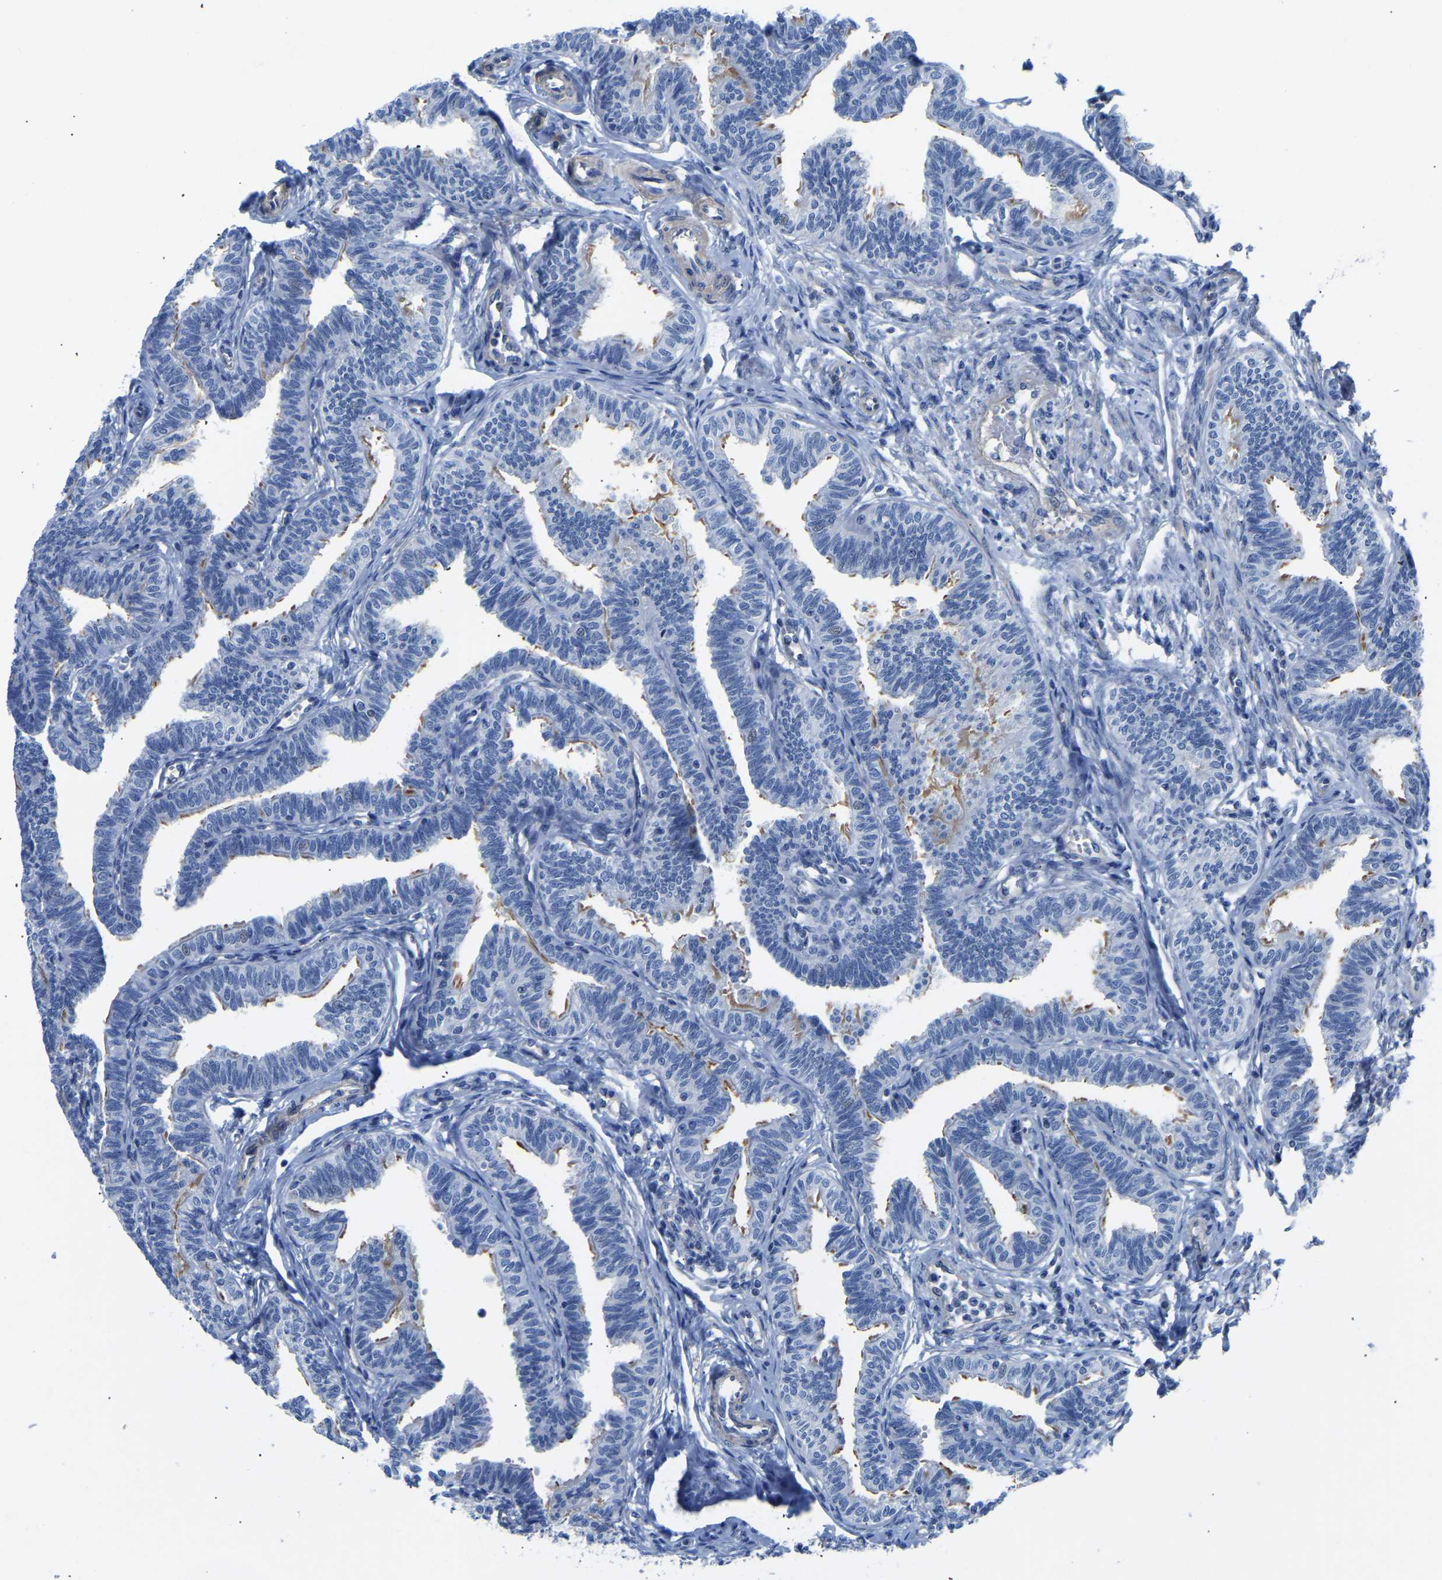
{"staining": {"intensity": "moderate", "quantity": "<25%", "location": "cytoplasmic/membranous"}, "tissue": "fallopian tube", "cell_type": "Glandular cells", "image_type": "normal", "snomed": [{"axis": "morphology", "description": "Normal tissue, NOS"}, {"axis": "topography", "description": "Fallopian tube"}, {"axis": "topography", "description": "Ovary"}], "caption": "A brown stain shows moderate cytoplasmic/membranous staining of a protein in glandular cells of normal fallopian tube.", "gene": "UPK3A", "patient": {"sex": "female", "age": 23}}